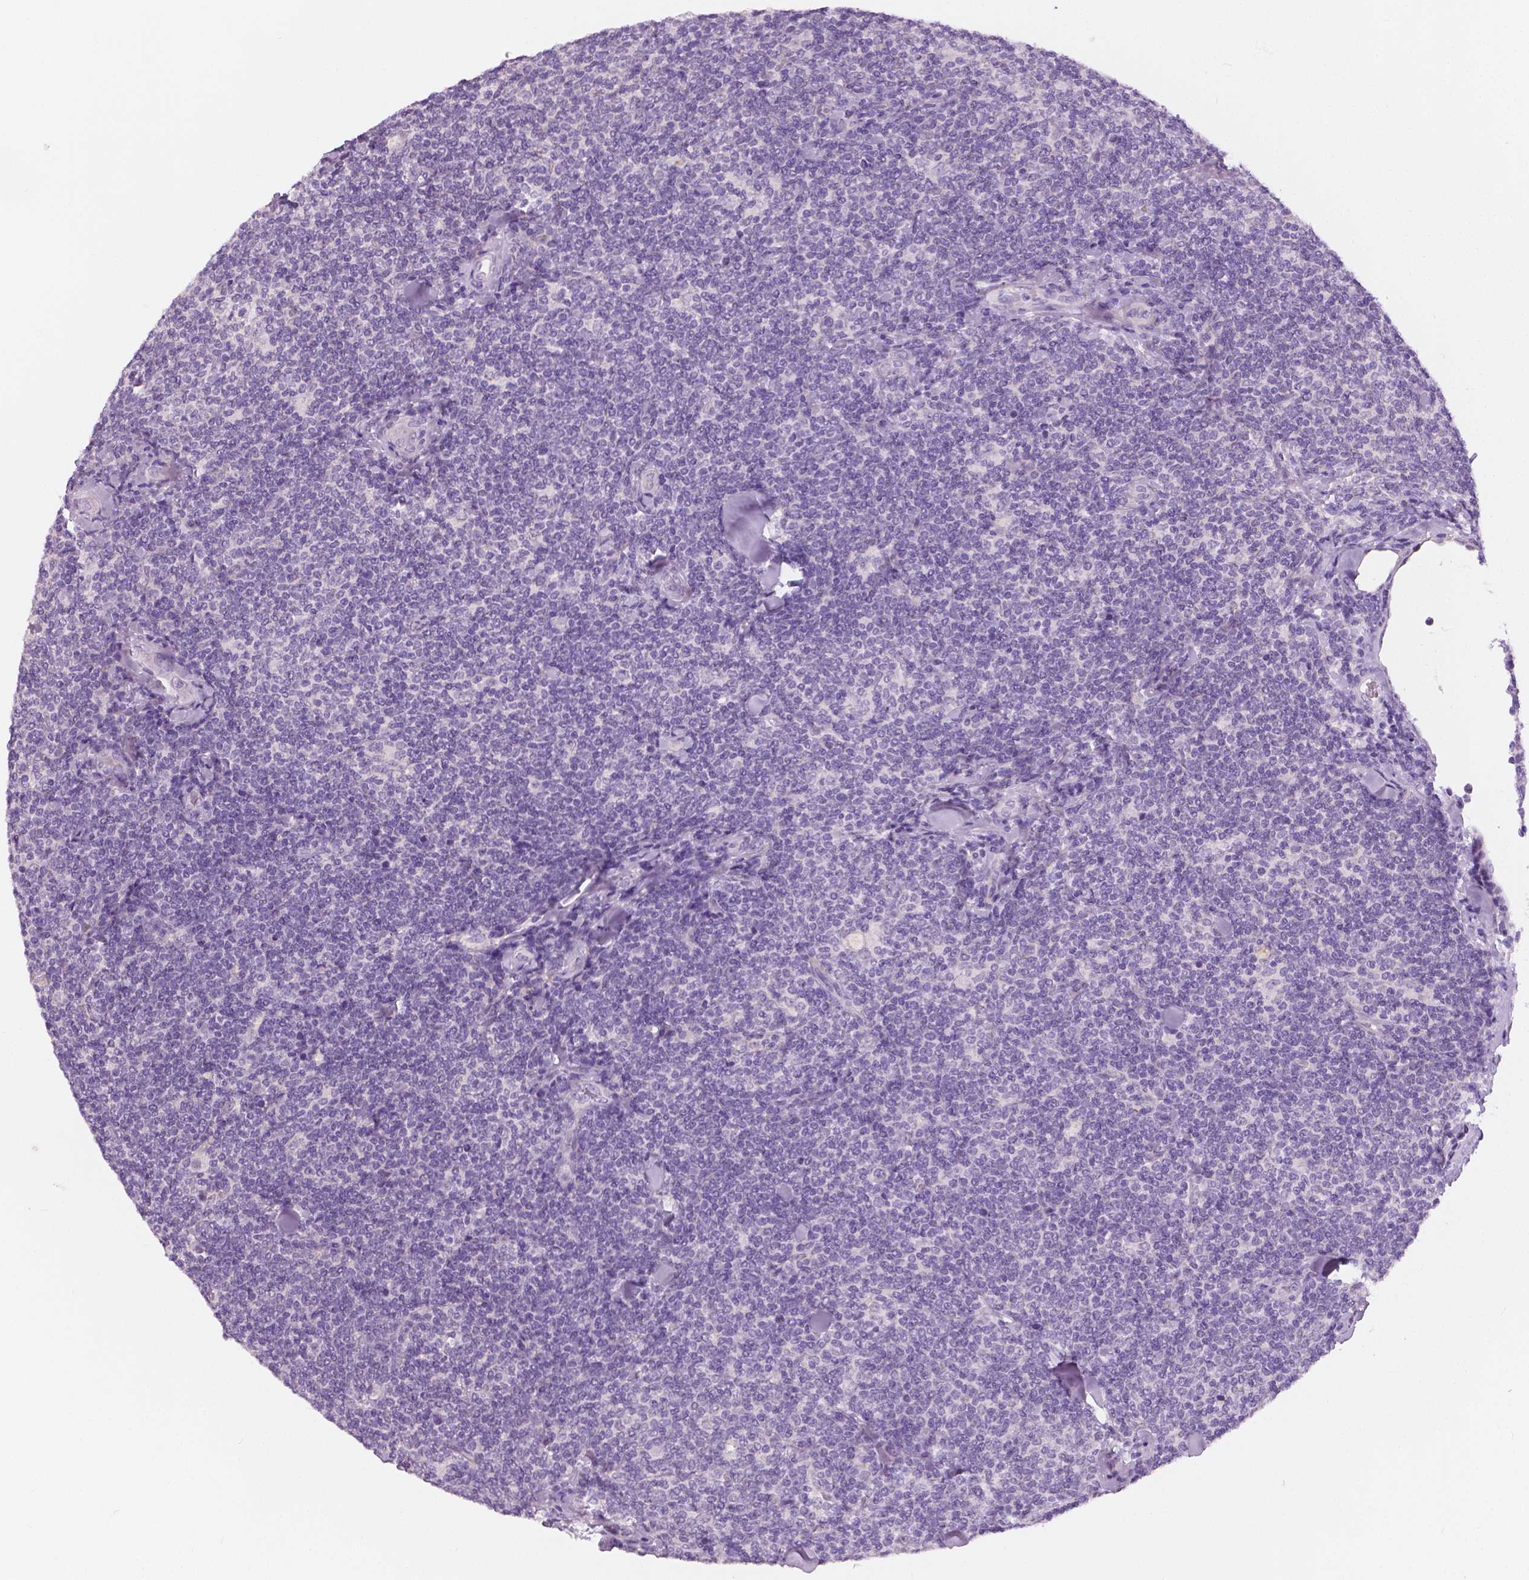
{"staining": {"intensity": "negative", "quantity": "none", "location": "none"}, "tissue": "lymphoma", "cell_type": "Tumor cells", "image_type": "cancer", "snomed": [{"axis": "morphology", "description": "Malignant lymphoma, non-Hodgkin's type, Low grade"}, {"axis": "topography", "description": "Lymph node"}], "caption": "Tumor cells are negative for brown protein staining in lymphoma.", "gene": "SLC24A1", "patient": {"sex": "female", "age": 56}}